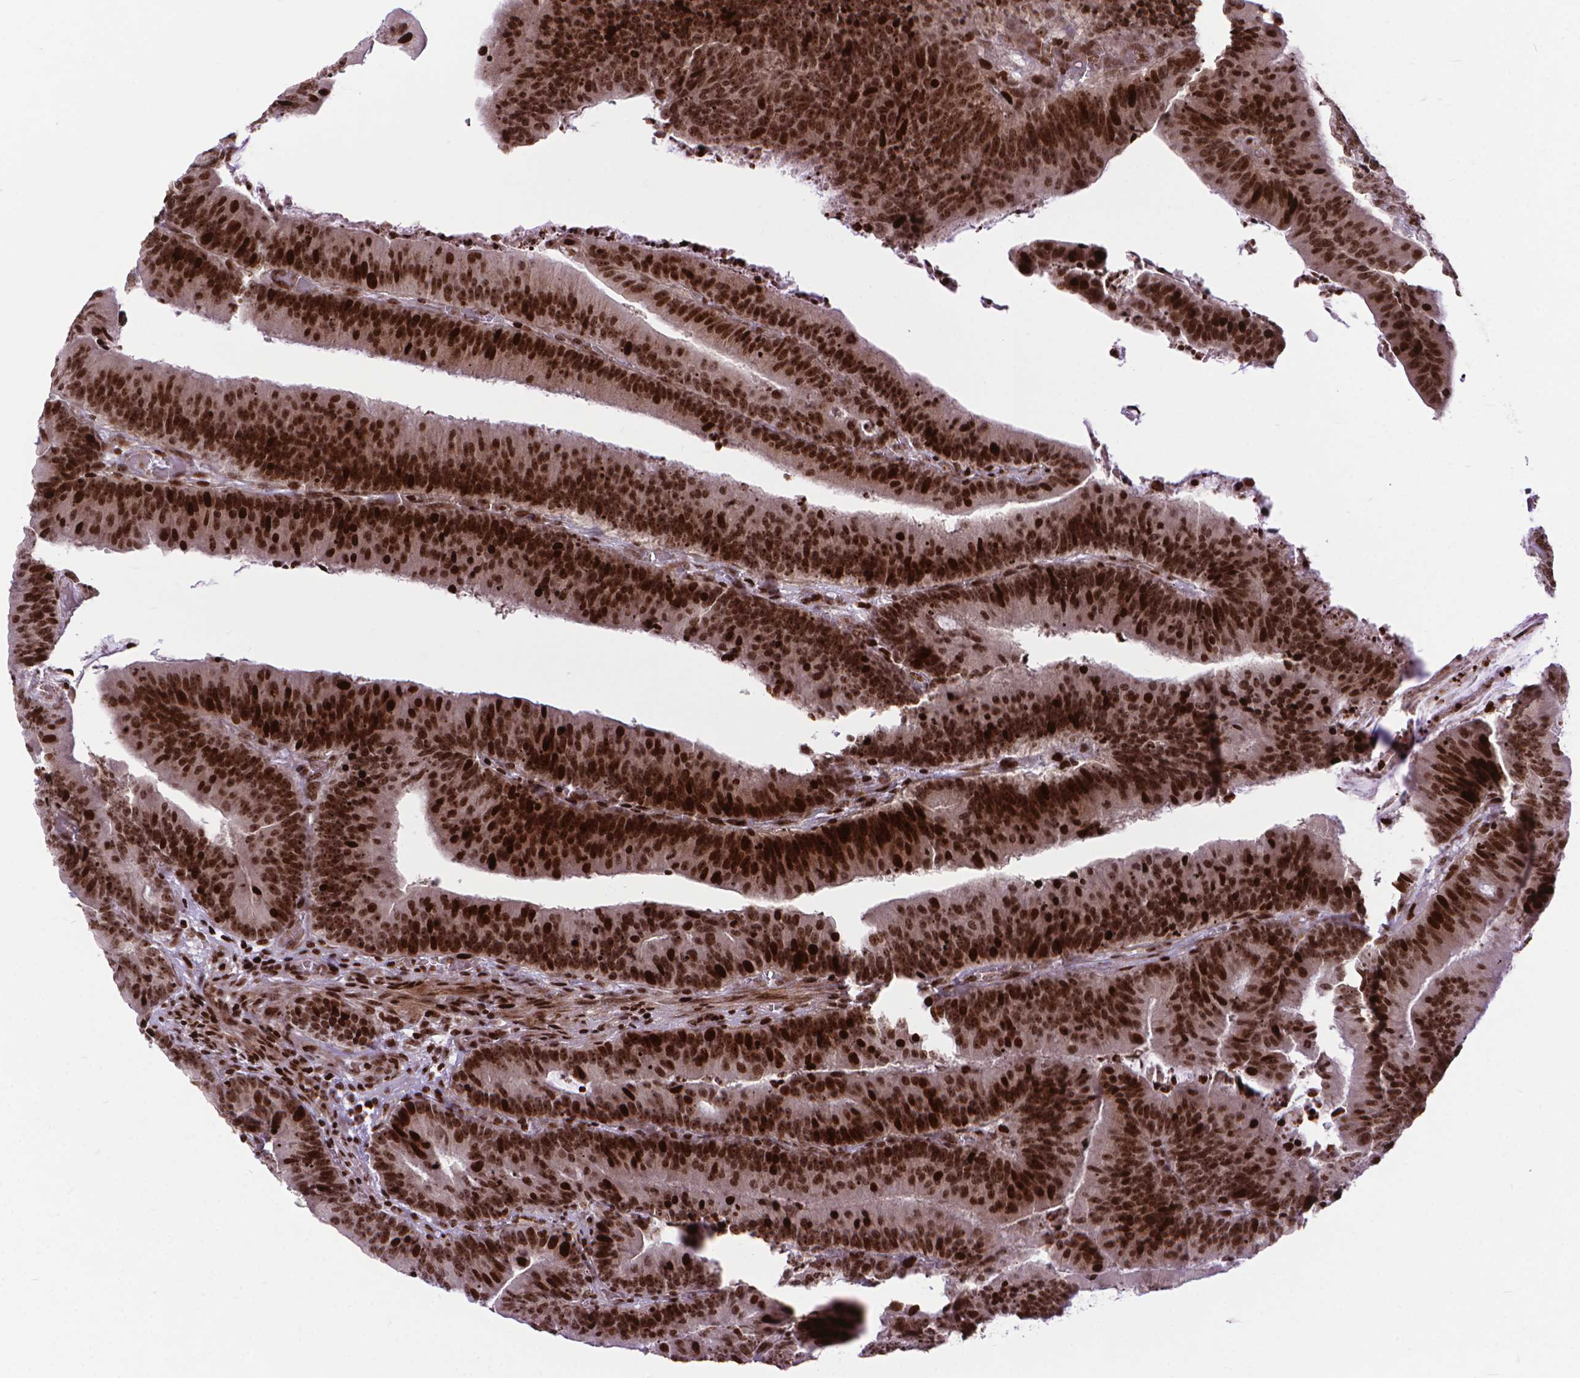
{"staining": {"intensity": "strong", "quantity": ">75%", "location": "nuclear"}, "tissue": "colorectal cancer", "cell_type": "Tumor cells", "image_type": "cancer", "snomed": [{"axis": "morphology", "description": "Adenocarcinoma, NOS"}, {"axis": "topography", "description": "Colon"}], "caption": "This photomicrograph demonstrates immunohistochemistry (IHC) staining of colorectal cancer (adenocarcinoma), with high strong nuclear expression in approximately >75% of tumor cells.", "gene": "AMER1", "patient": {"sex": "female", "age": 78}}